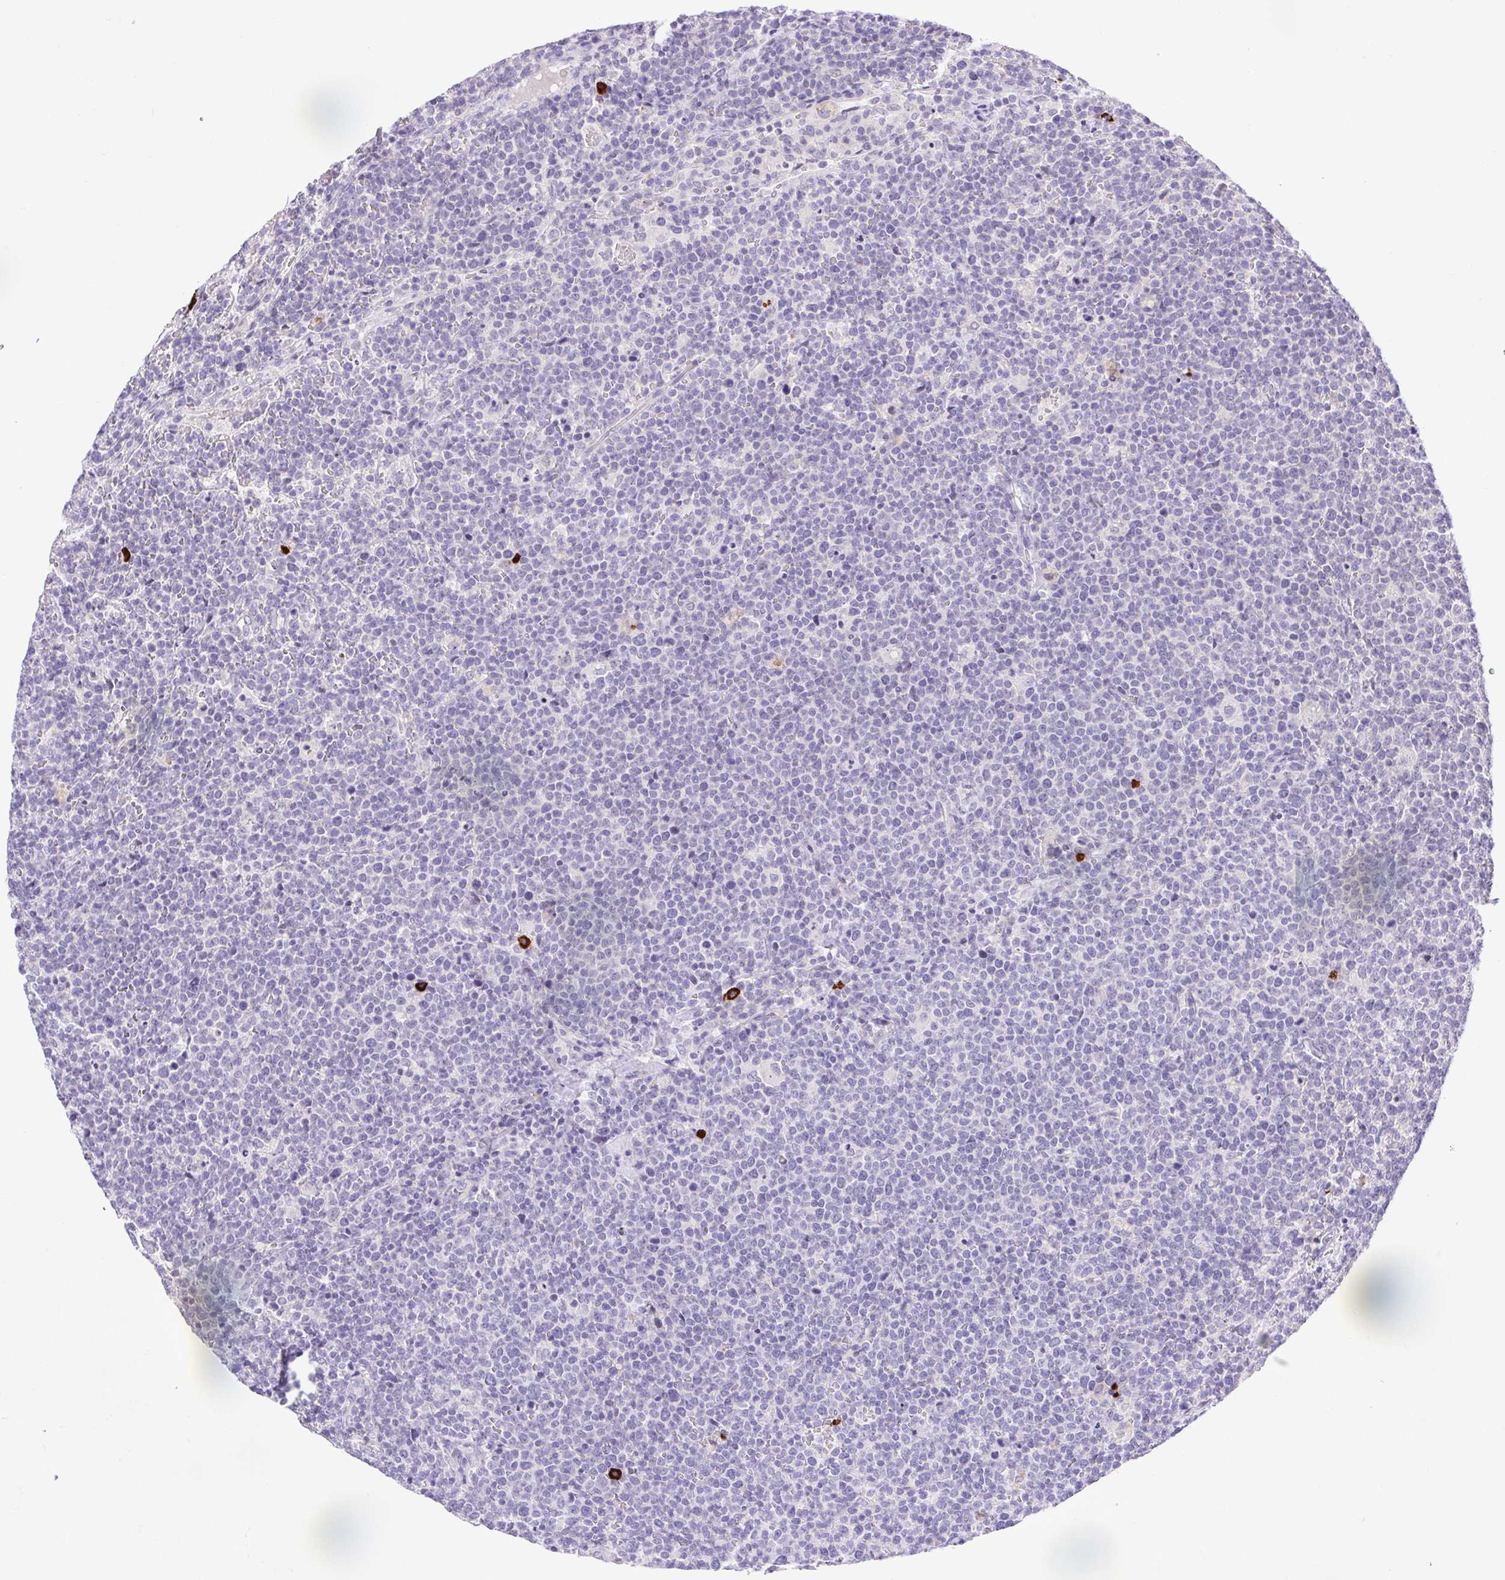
{"staining": {"intensity": "negative", "quantity": "none", "location": "none"}, "tissue": "lymphoma", "cell_type": "Tumor cells", "image_type": "cancer", "snomed": [{"axis": "morphology", "description": "Malignant lymphoma, non-Hodgkin's type, High grade"}, {"axis": "topography", "description": "Lymph node"}], "caption": "A high-resolution image shows immunohistochemistry staining of high-grade malignant lymphoma, non-Hodgkin's type, which exhibits no significant positivity in tumor cells.", "gene": "FAM177B", "patient": {"sex": "male", "age": 61}}